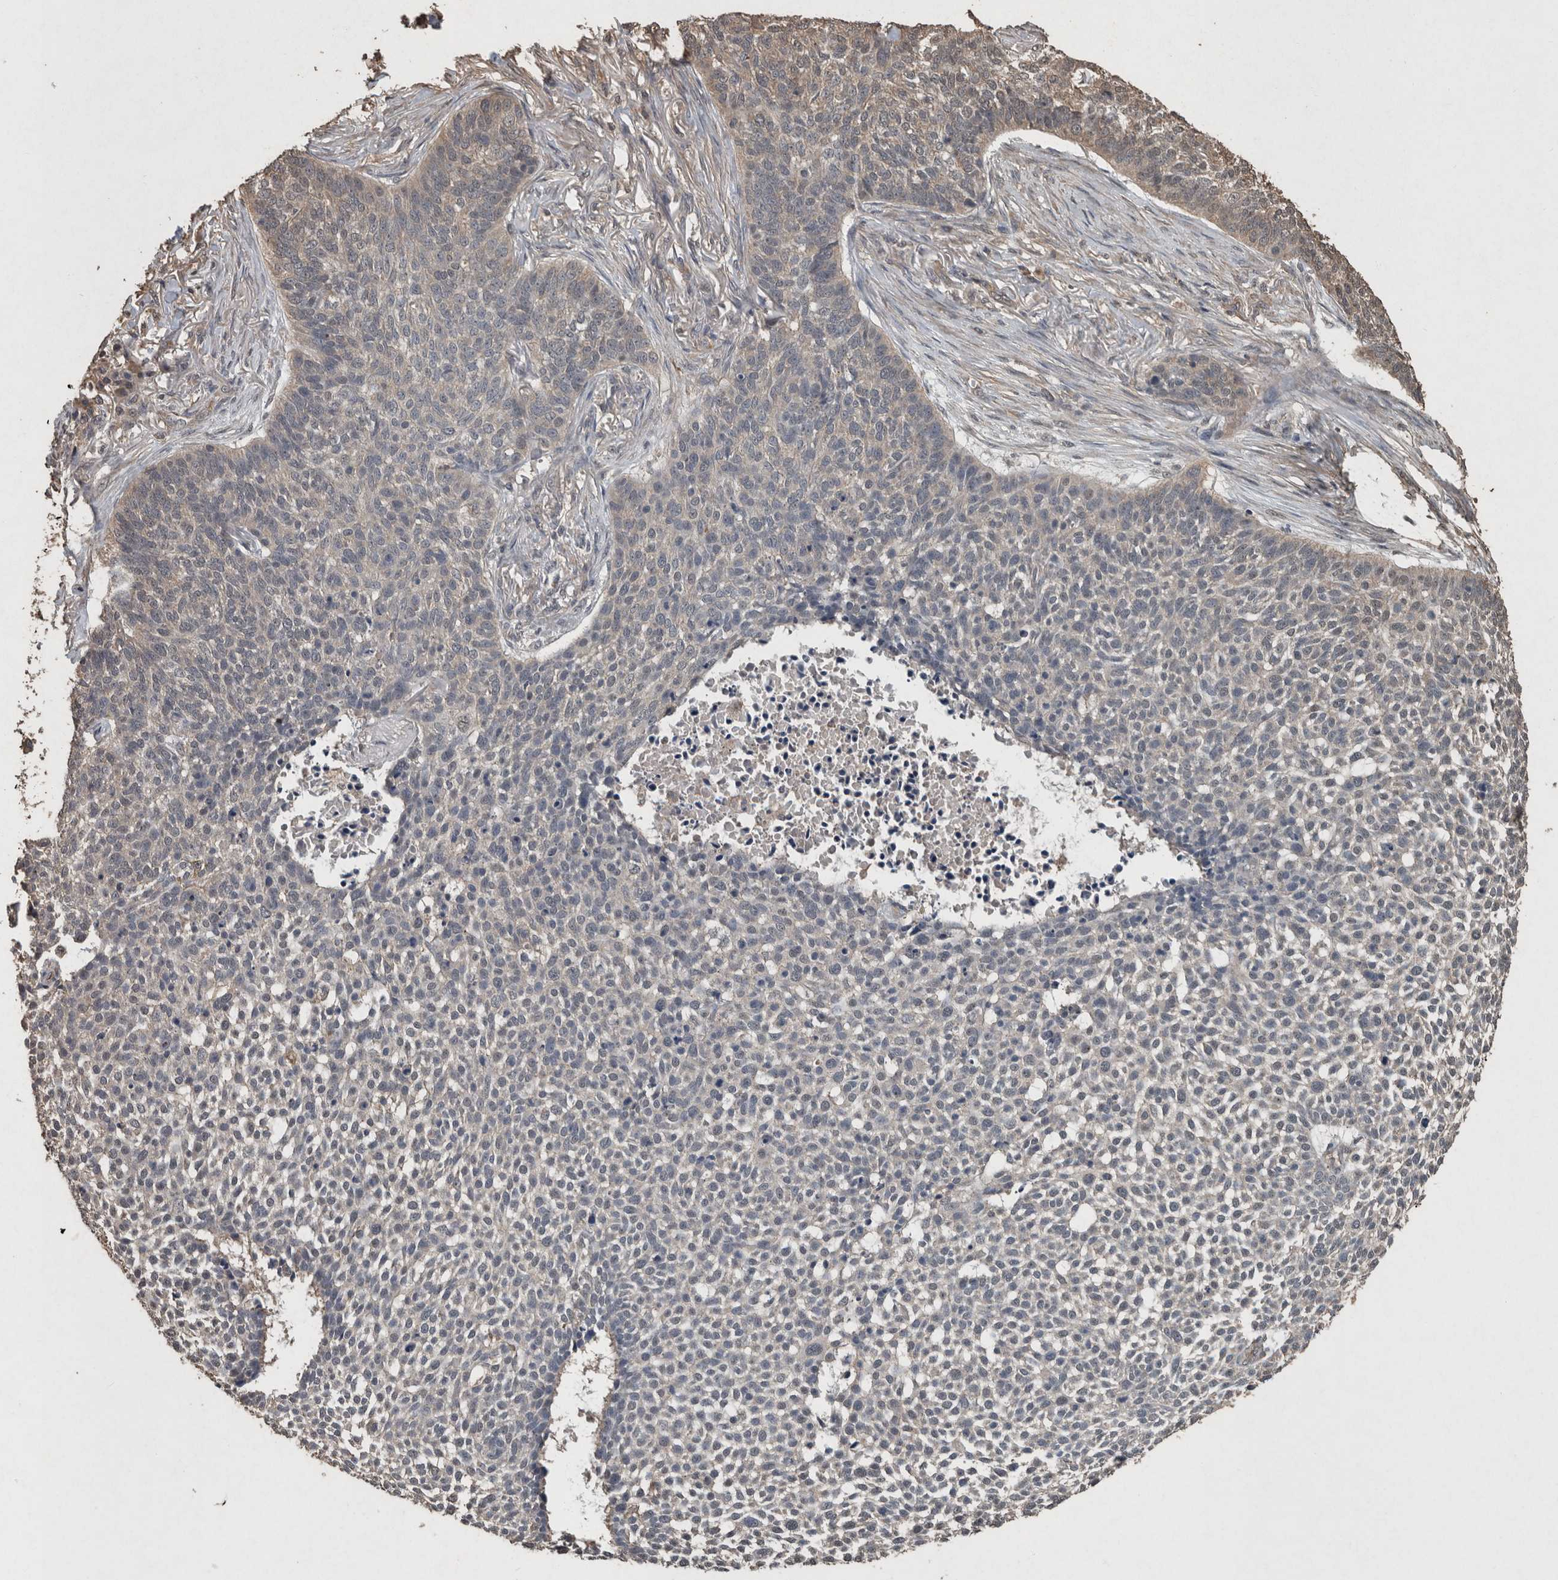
{"staining": {"intensity": "negative", "quantity": "none", "location": "none"}, "tissue": "skin cancer", "cell_type": "Tumor cells", "image_type": "cancer", "snomed": [{"axis": "morphology", "description": "Basal cell carcinoma"}, {"axis": "topography", "description": "Skin"}], "caption": "High power microscopy micrograph of an IHC photomicrograph of basal cell carcinoma (skin), revealing no significant expression in tumor cells. (DAB immunohistochemistry (IHC) visualized using brightfield microscopy, high magnification).", "gene": "FGFRL1", "patient": {"sex": "male", "age": 85}}